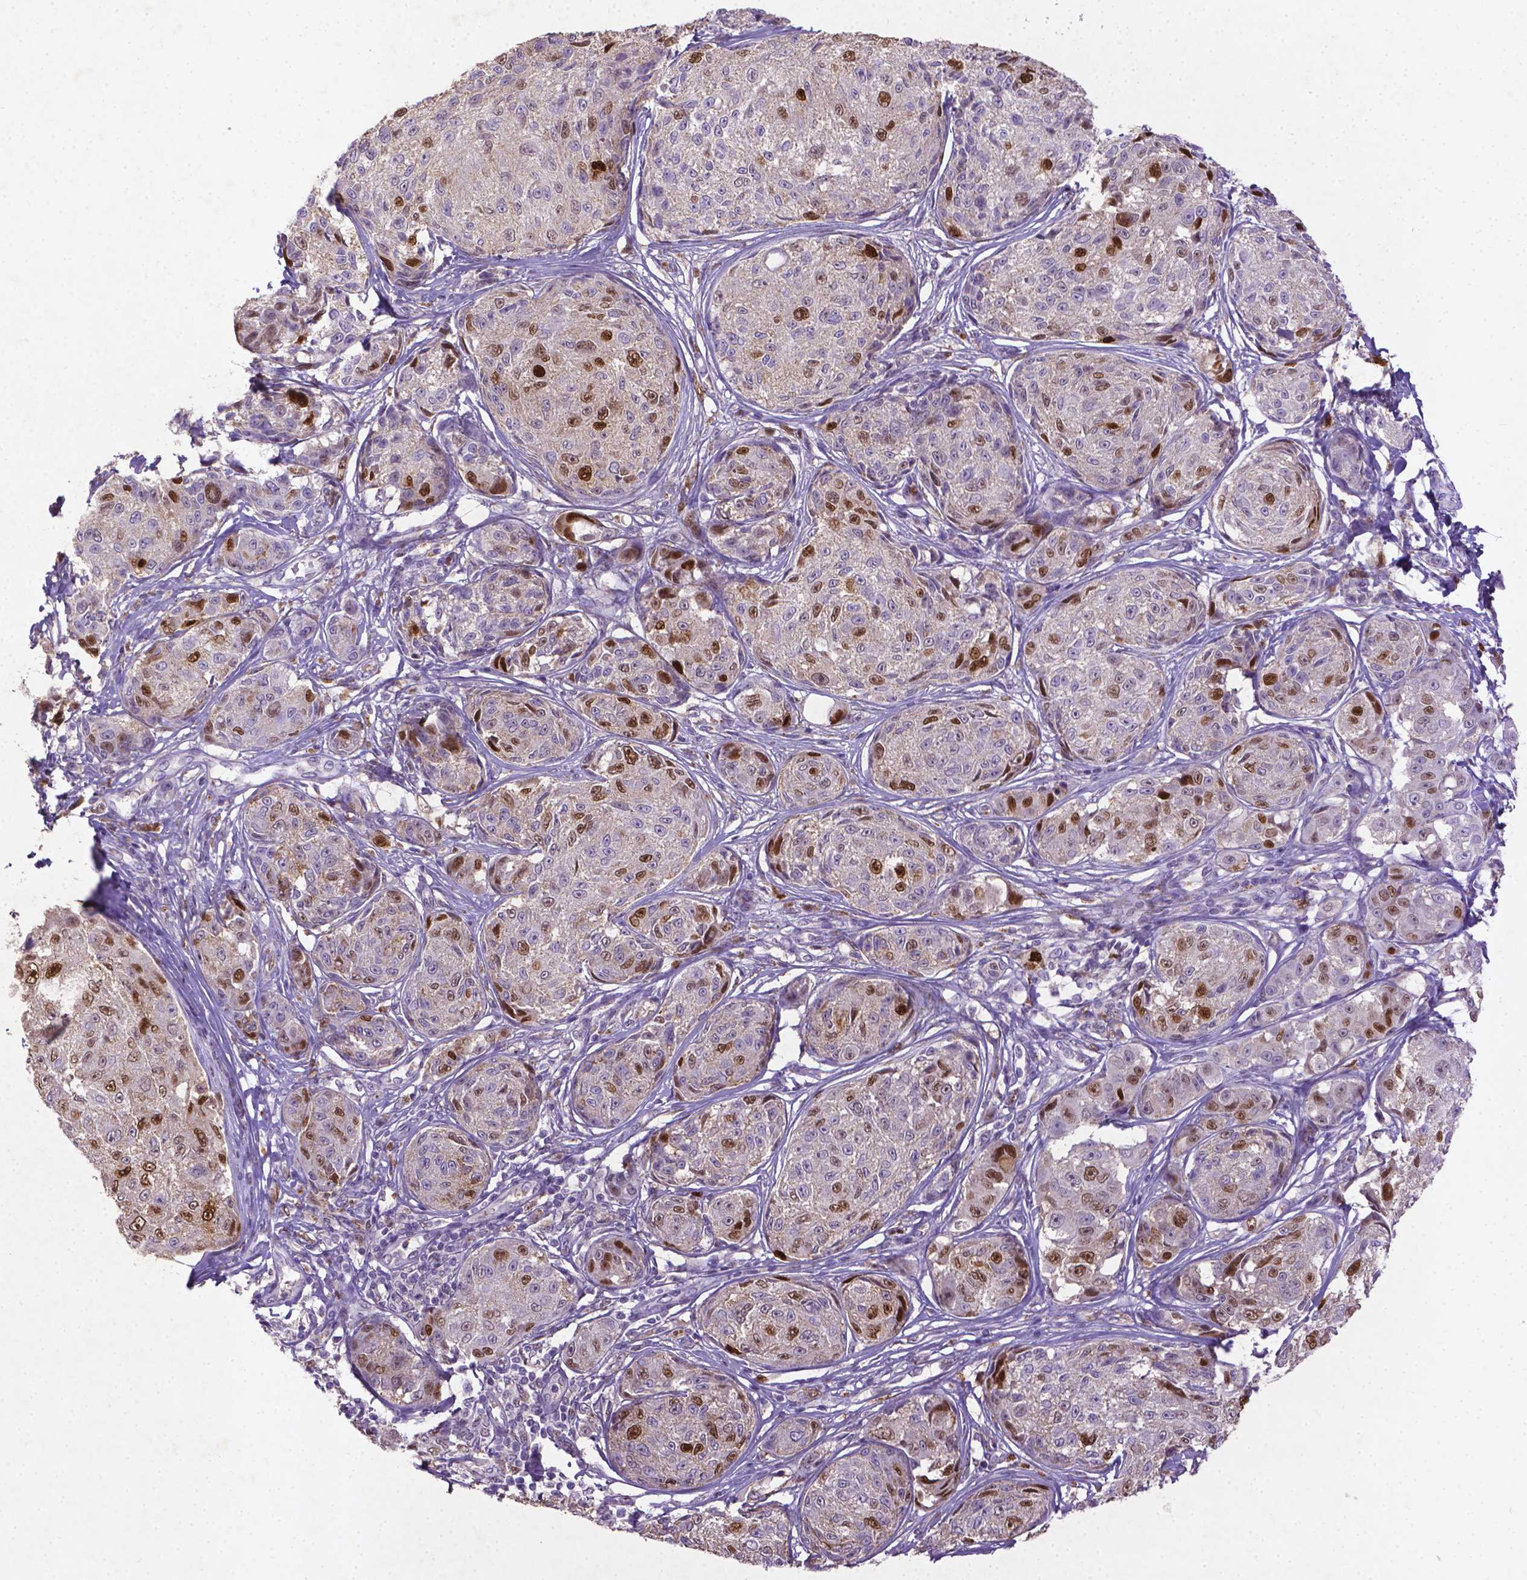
{"staining": {"intensity": "strong", "quantity": "25%-75%", "location": "nuclear"}, "tissue": "melanoma", "cell_type": "Tumor cells", "image_type": "cancer", "snomed": [{"axis": "morphology", "description": "Malignant melanoma, NOS"}, {"axis": "topography", "description": "Skin"}], "caption": "Immunohistochemical staining of human melanoma shows high levels of strong nuclear protein staining in approximately 25%-75% of tumor cells.", "gene": "CDKN1A", "patient": {"sex": "male", "age": 61}}